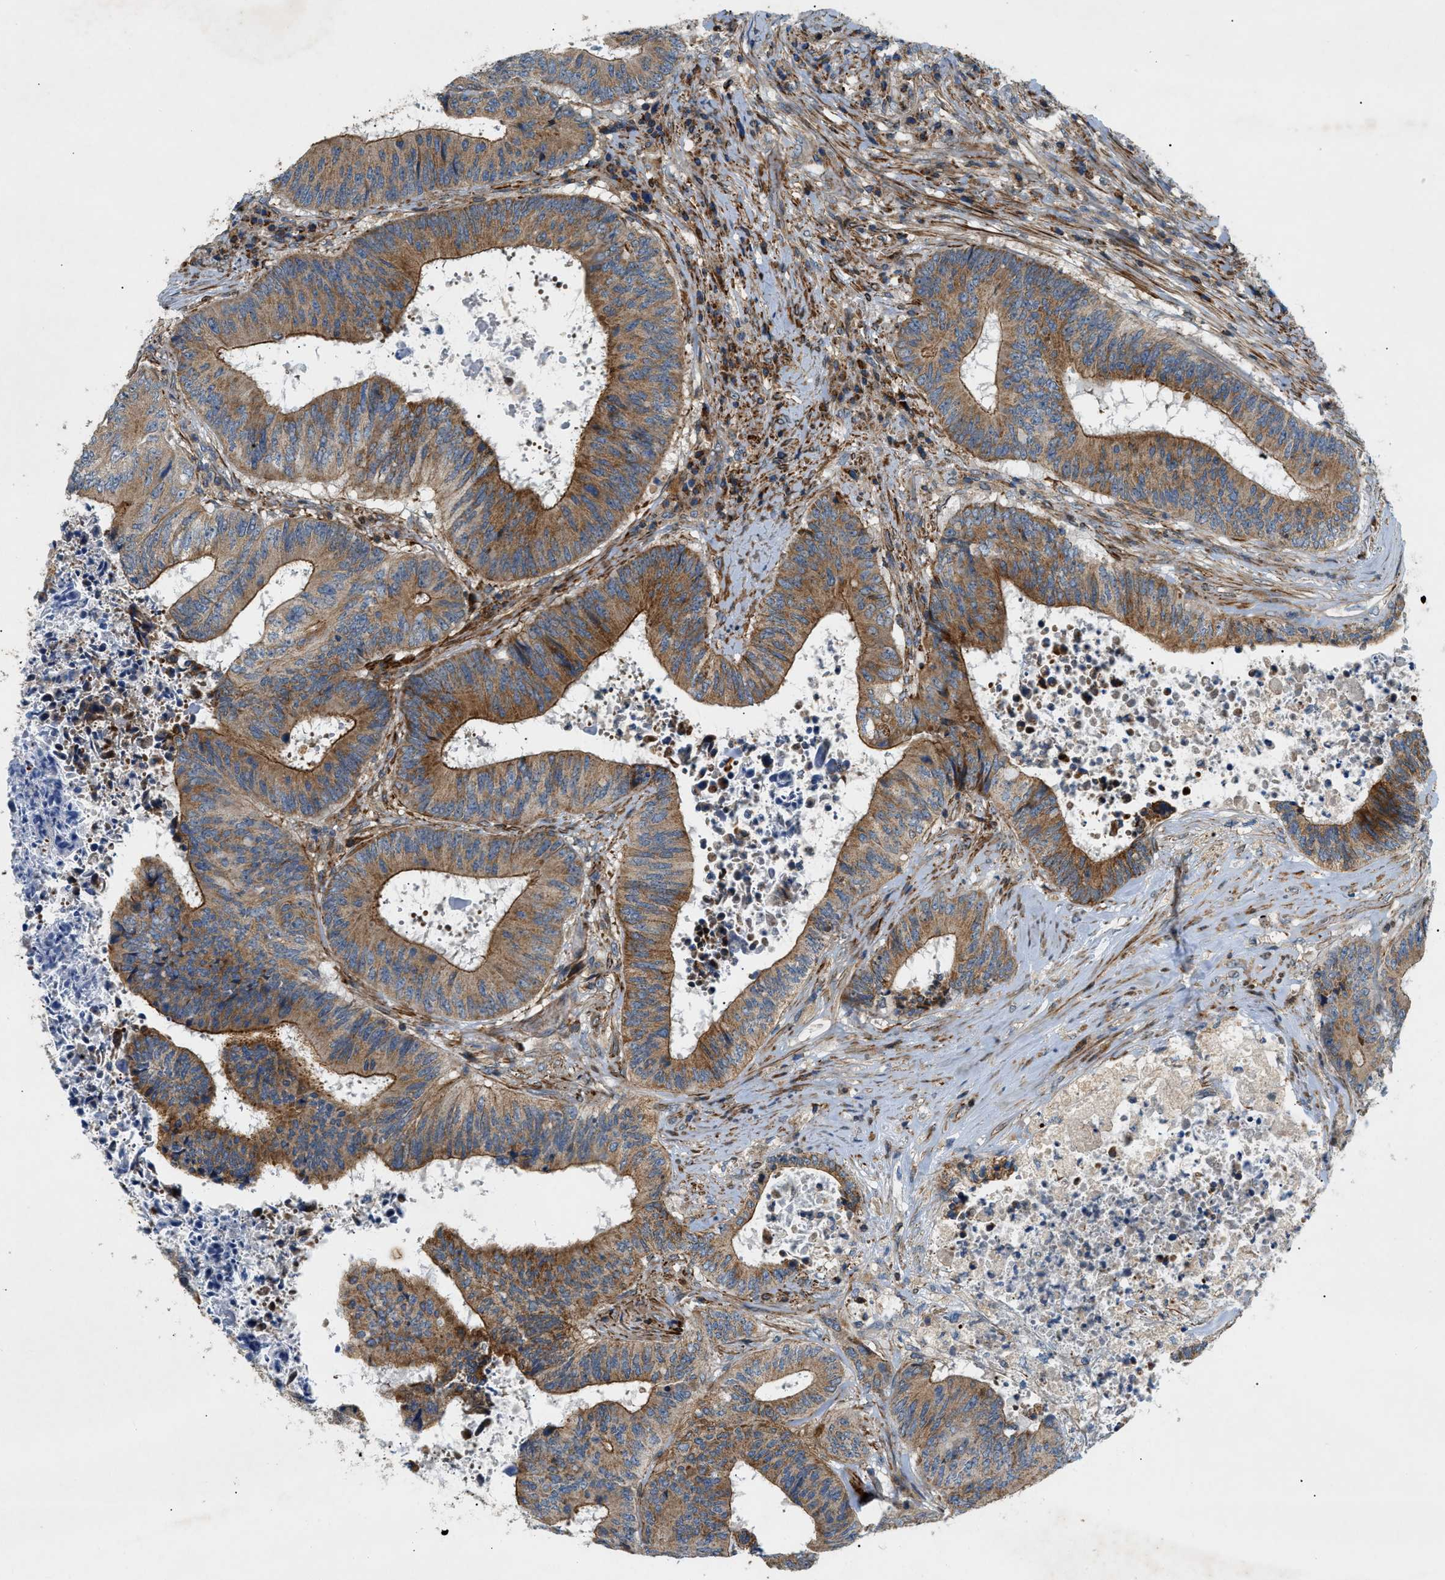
{"staining": {"intensity": "moderate", "quantity": ">75%", "location": "cytoplasmic/membranous"}, "tissue": "colorectal cancer", "cell_type": "Tumor cells", "image_type": "cancer", "snomed": [{"axis": "morphology", "description": "Adenocarcinoma, NOS"}, {"axis": "topography", "description": "Rectum"}], "caption": "Immunohistochemistry image of neoplastic tissue: human colorectal cancer (adenocarcinoma) stained using immunohistochemistry (IHC) reveals medium levels of moderate protein expression localized specifically in the cytoplasmic/membranous of tumor cells, appearing as a cytoplasmic/membranous brown color.", "gene": "DHODH", "patient": {"sex": "male", "age": 72}}